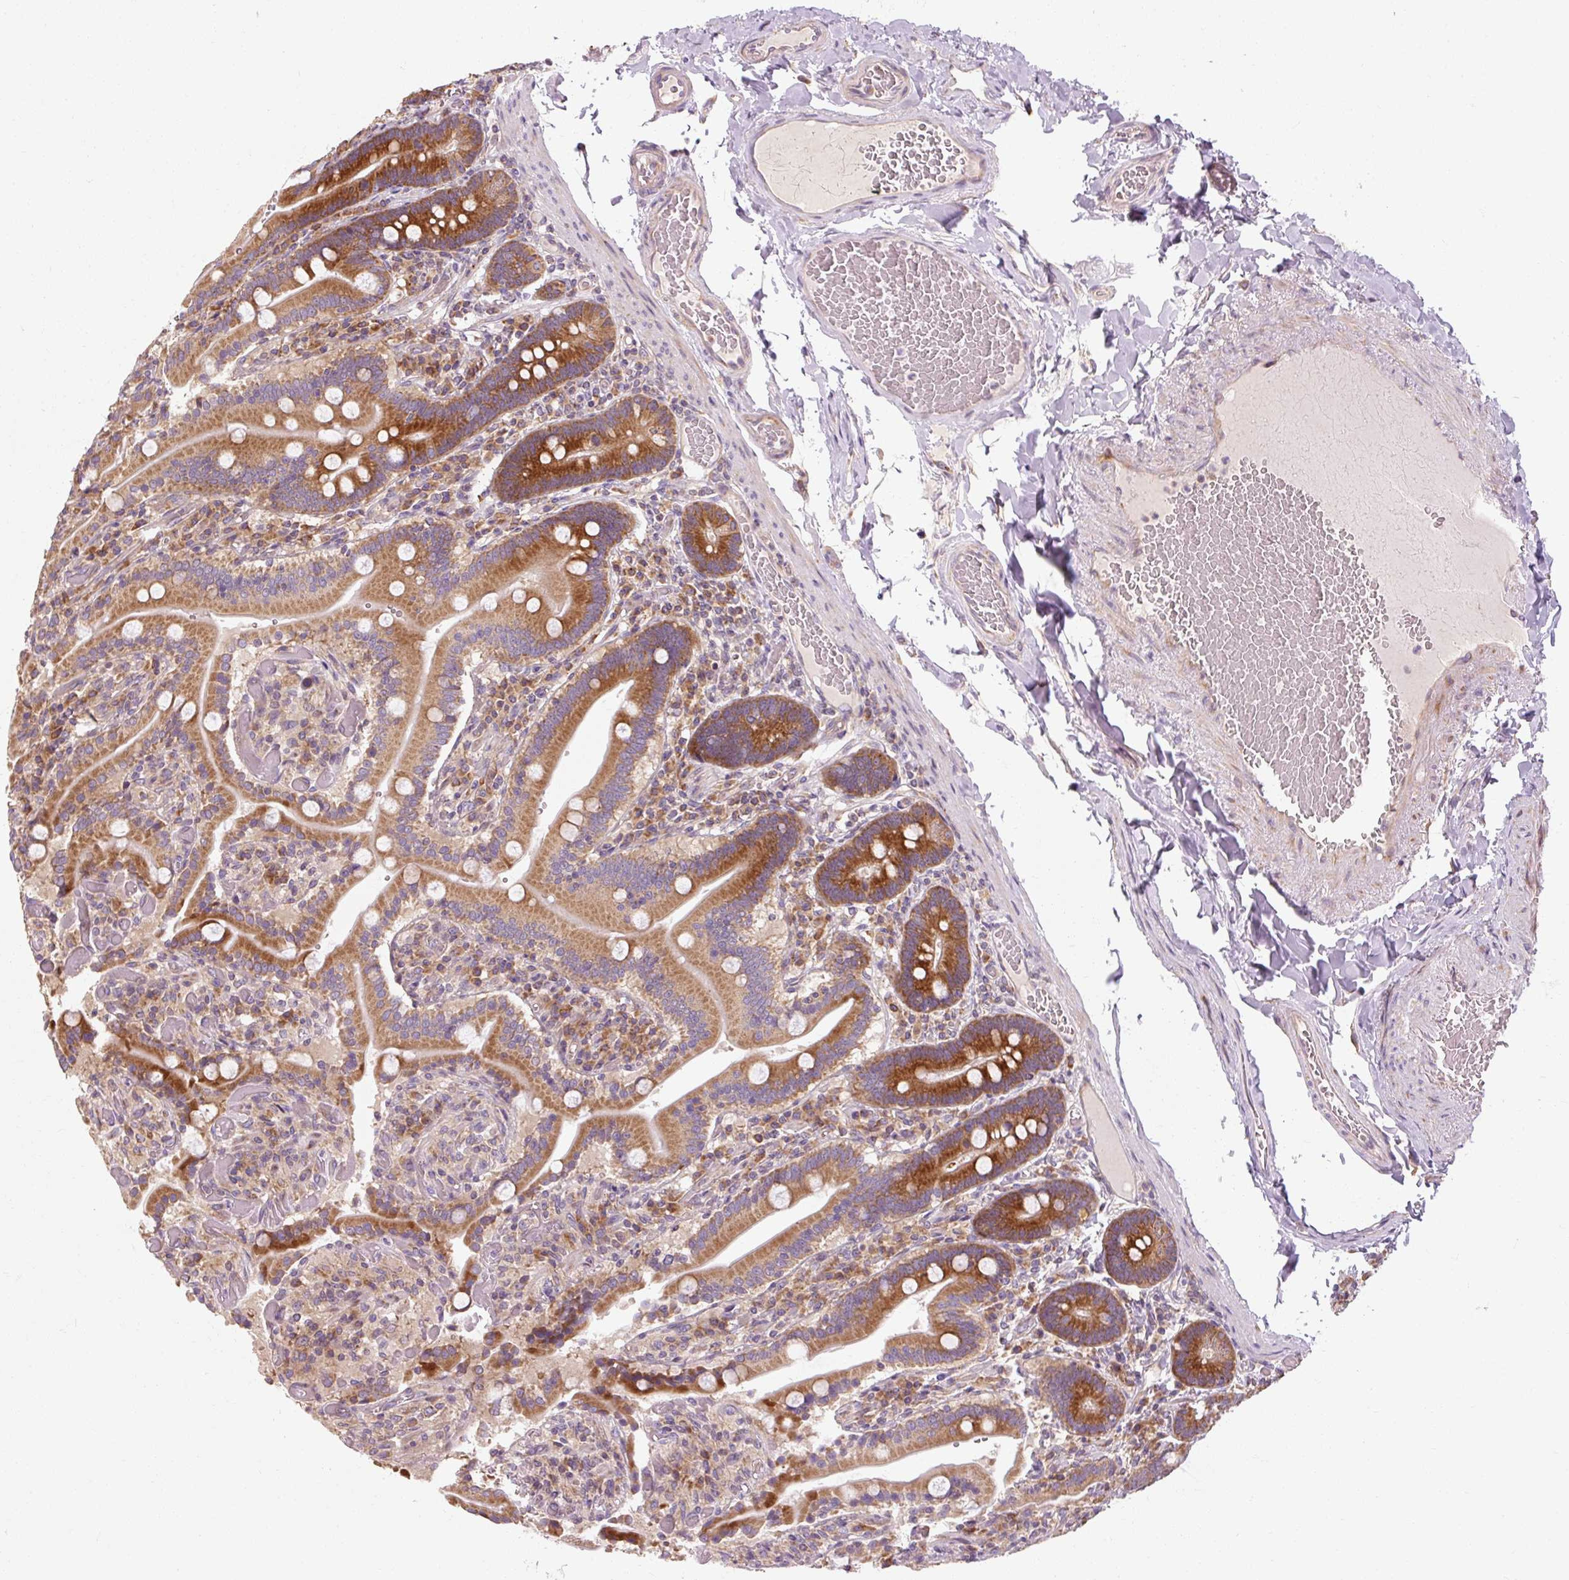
{"staining": {"intensity": "strong", "quantity": ">75%", "location": "cytoplasmic/membranous"}, "tissue": "duodenum", "cell_type": "Glandular cells", "image_type": "normal", "snomed": [{"axis": "morphology", "description": "Normal tissue, NOS"}, {"axis": "topography", "description": "Duodenum"}], "caption": "Duodenum stained for a protein (brown) reveals strong cytoplasmic/membranous positive positivity in approximately >75% of glandular cells.", "gene": "PRSS48", "patient": {"sex": "female", "age": 62}}